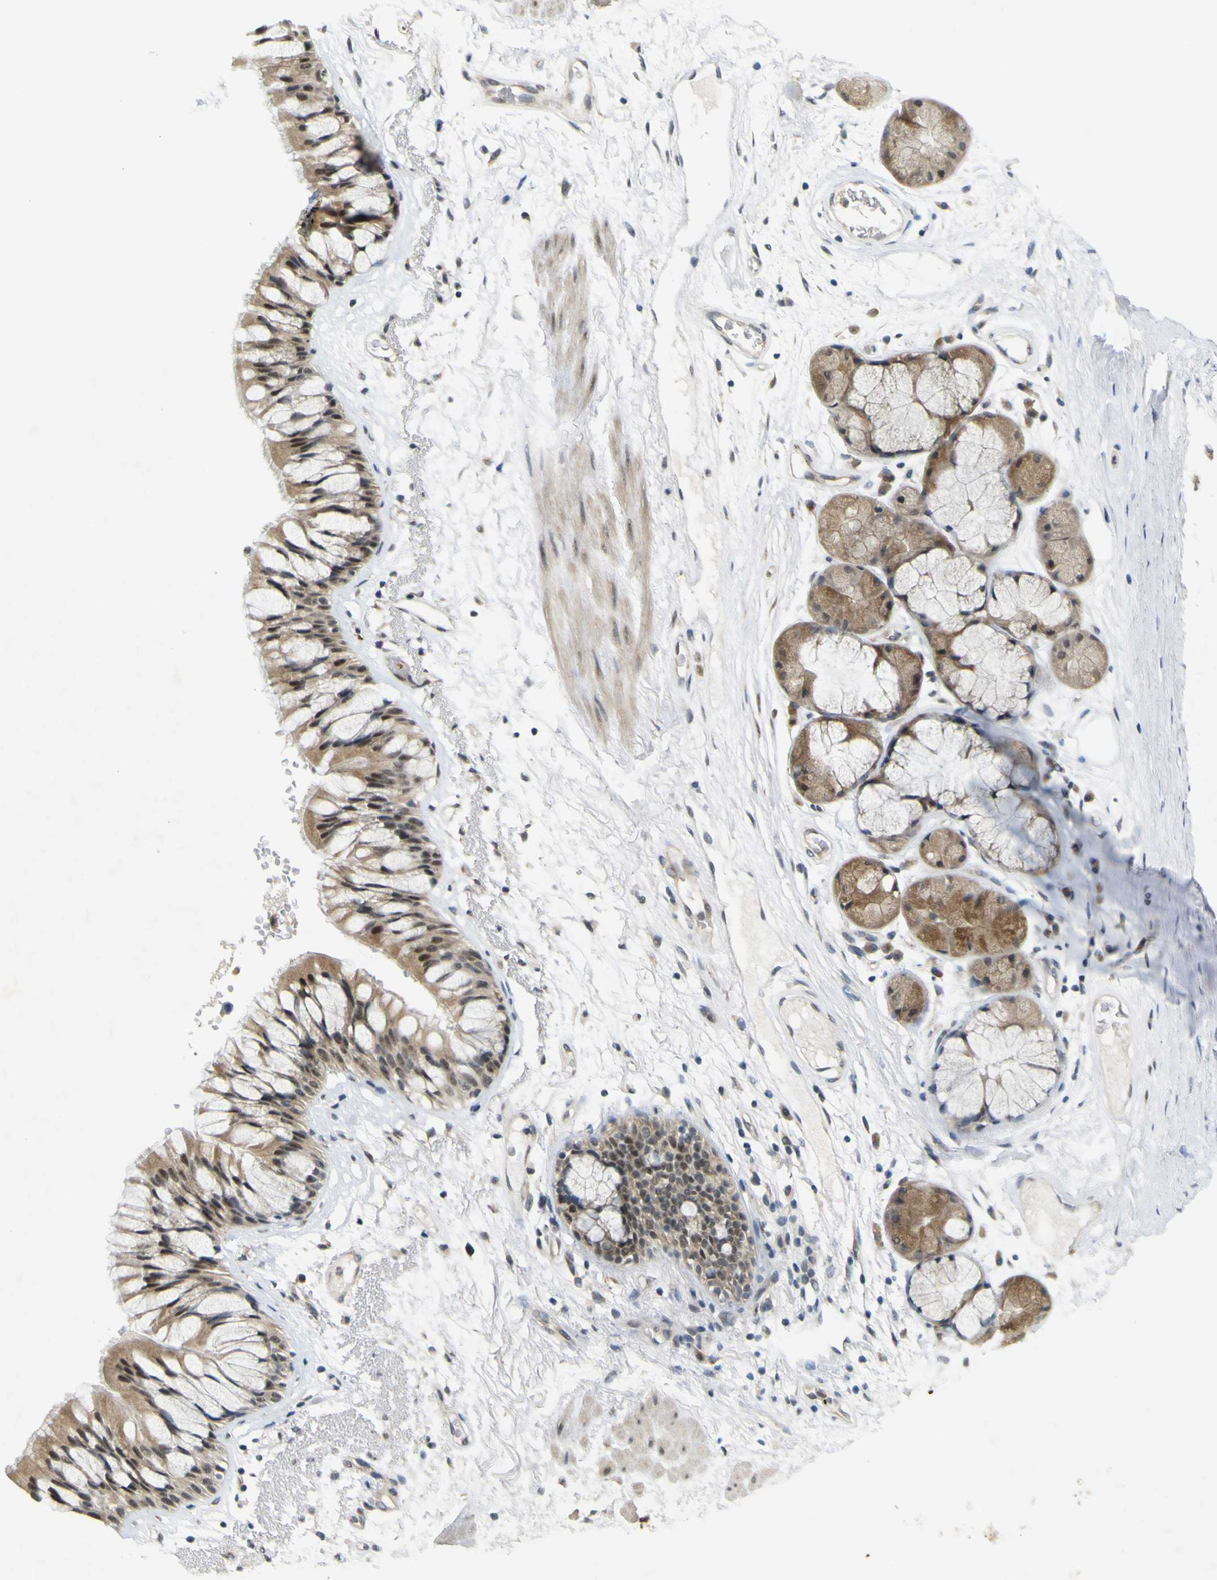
{"staining": {"intensity": "weak", "quantity": ">75%", "location": "cytoplasmic/membranous"}, "tissue": "bronchus", "cell_type": "Respiratory epithelial cells", "image_type": "normal", "snomed": [{"axis": "morphology", "description": "Normal tissue, NOS"}, {"axis": "topography", "description": "Bronchus"}], "caption": "Brown immunohistochemical staining in unremarkable bronchus reveals weak cytoplasmic/membranous expression in about >75% of respiratory epithelial cells. (DAB (3,3'-diaminobenzidine) IHC, brown staining for protein, blue staining for nuclei).", "gene": "IGF2R", "patient": {"sex": "male", "age": 66}}